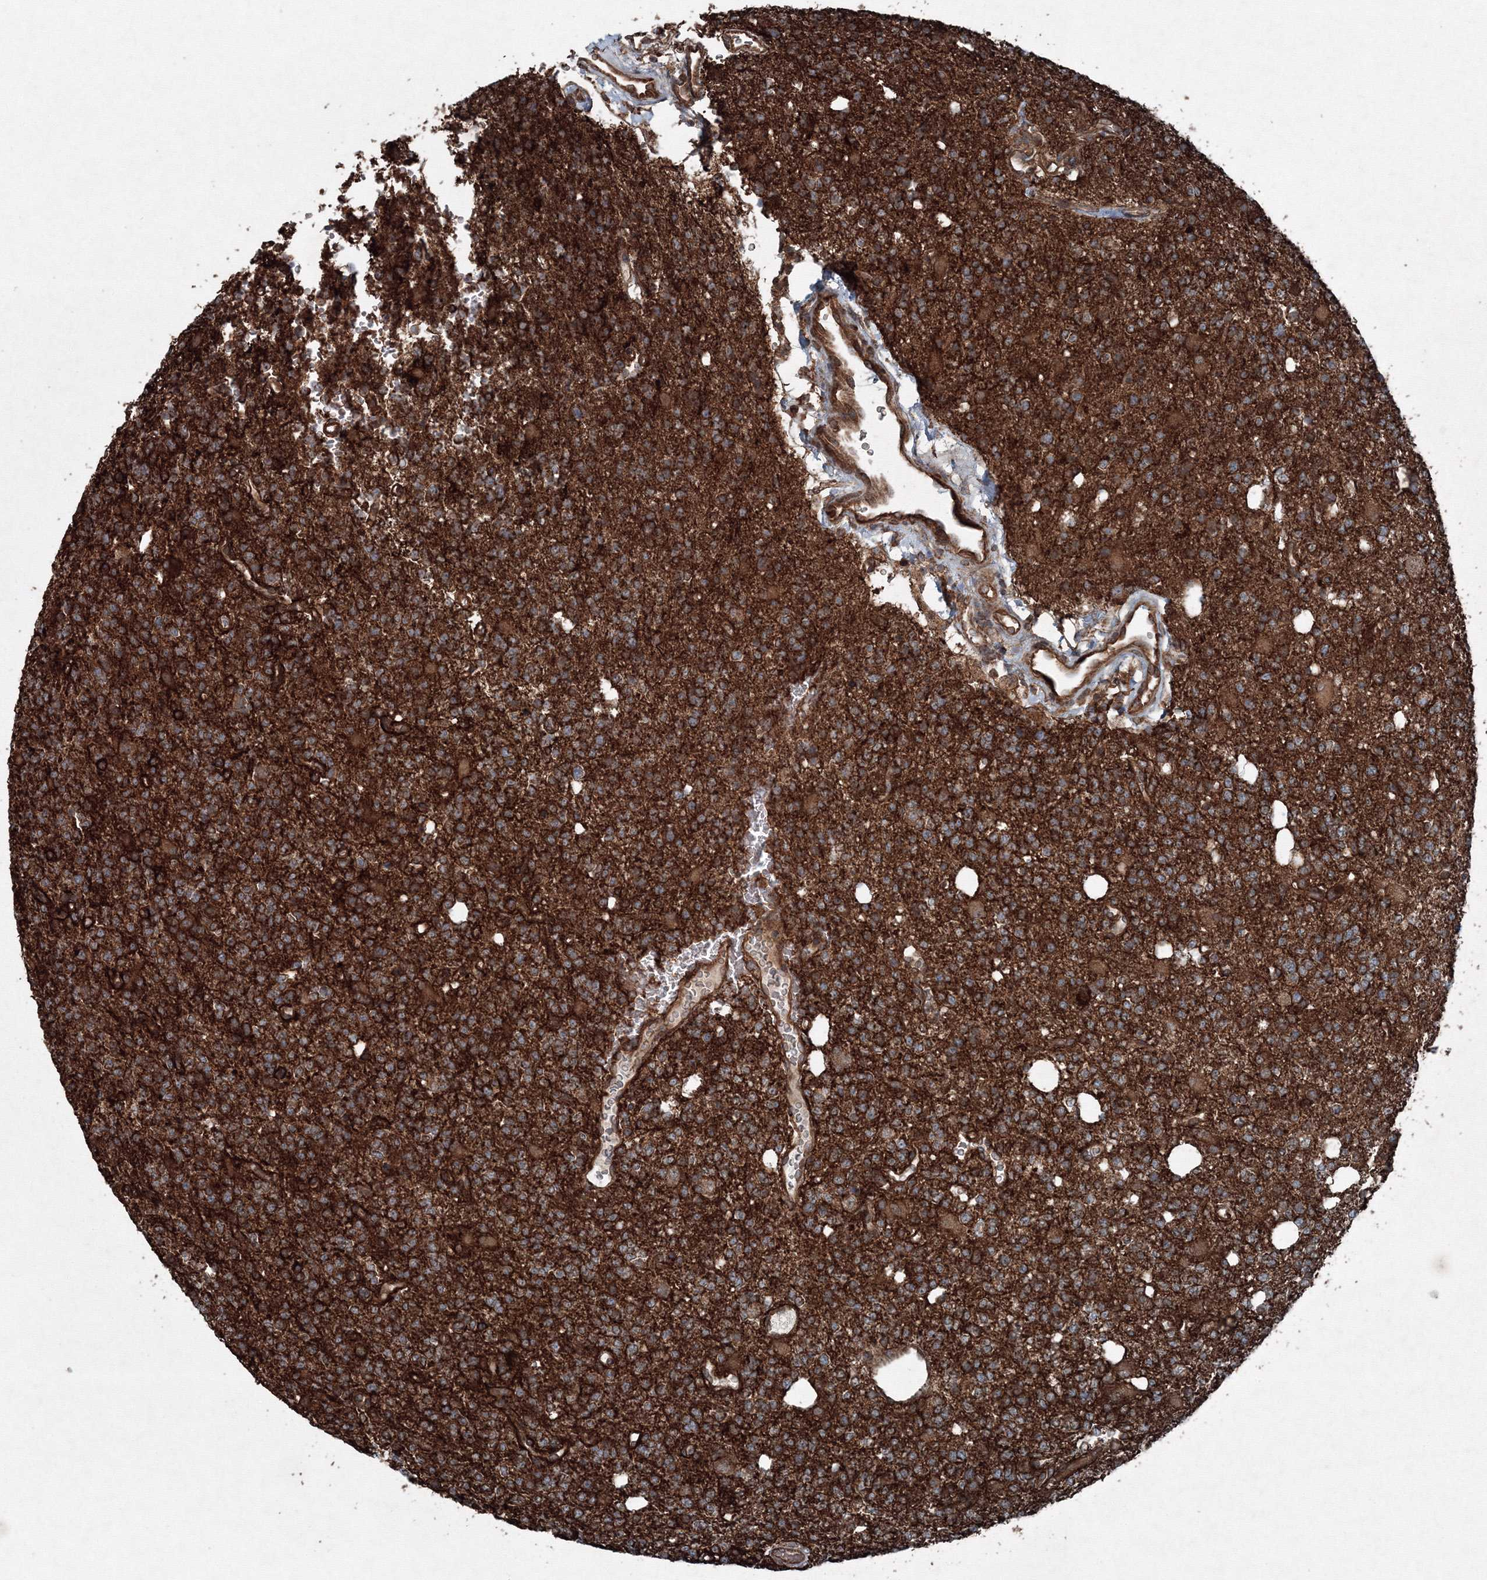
{"staining": {"intensity": "moderate", "quantity": ">75%", "location": "cytoplasmic/membranous"}, "tissue": "glioma", "cell_type": "Tumor cells", "image_type": "cancer", "snomed": [{"axis": "morphology", "description": "Glioma, malignant, High grade"}, {"axis": "topography", "description": "Brain"}], "caption": "Glioma stained for a protein (brown) demonstrates moderate cytoplasmic/membranous positive staining in about >75% of tumor cells.", "gene": "COPS7B", "patient": {"sex": "female", "age": 62}}